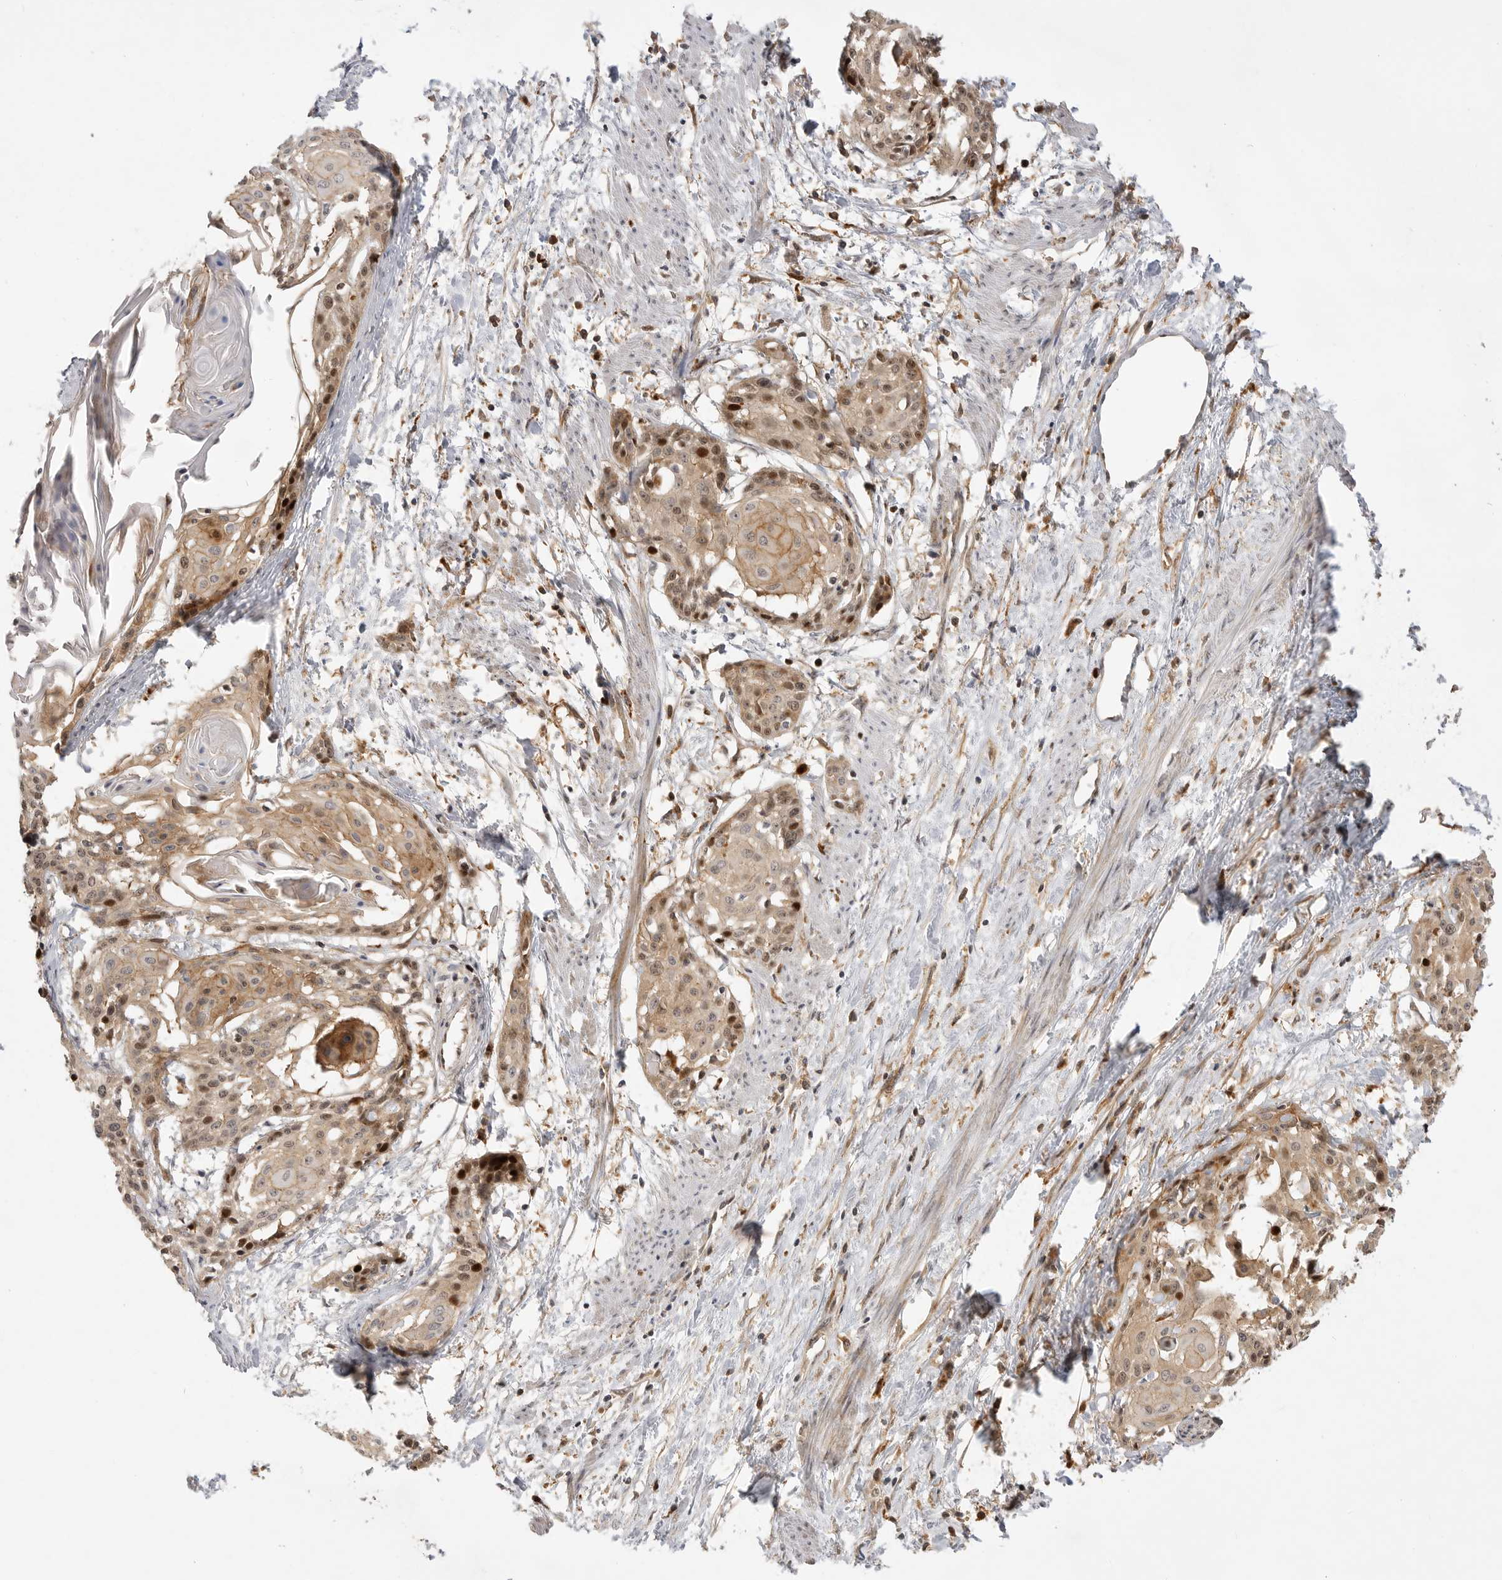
{"staining": {"intensity": "moderate", "quantity": ">75%", "location": "cytoplasmic/membranous,nuclear"}, "tissue": "cervical cancer", "cell_type": "Tumor cells", "image_type": "cancer", "snomed": [{"axis": "morphology", "description": "Squamous cell carcinoma, NOS"}, {"axis": "topography", "description": "Cervix"}], "caption": "High-power microscopy captured an IHC histopathology image of cervical squamous cell carcinoma, revealing moderate cytoplasmic/membranous and nuclear expression in approximately >75% of tumor cells.", "gene": "CSNK1G3", "patient": {"sex": "female", "age": 57}}